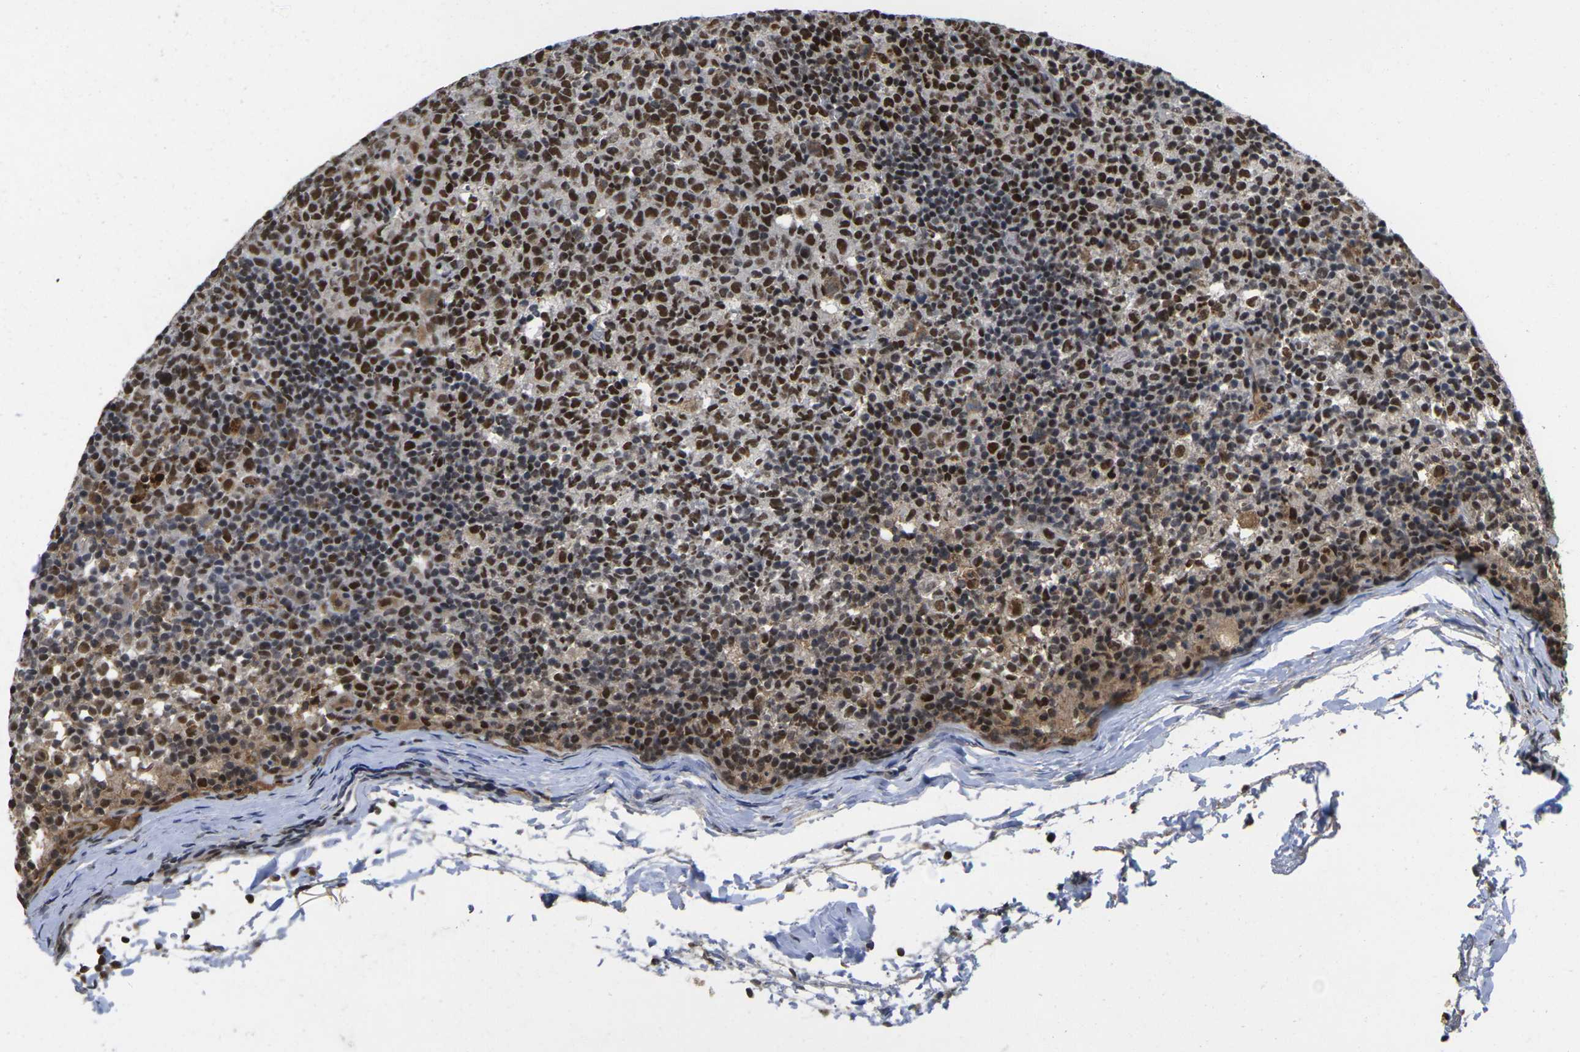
{"staining": {"intensity": "strong", "quantity": ">75%", "location": "nuclear"}, "tissue": "lymph node", "cell_type": "Germinal center cells", "image_type": "normal", "snomed": [{"axis": "morphology", "description": "Normal tissue, NOS"}, {"axis": "morphology", "description": "Inflammation, NOS"}, {"axis": "topography", "description": "Lymph node"}], "caption": "Immunohistochemical staining of normal lymph node shows high levels of strong nuclear staining in approximately >75% of germinal center cells.", "gene": "GTF2E1", "patient": {"sex": "male", "age": 55}}